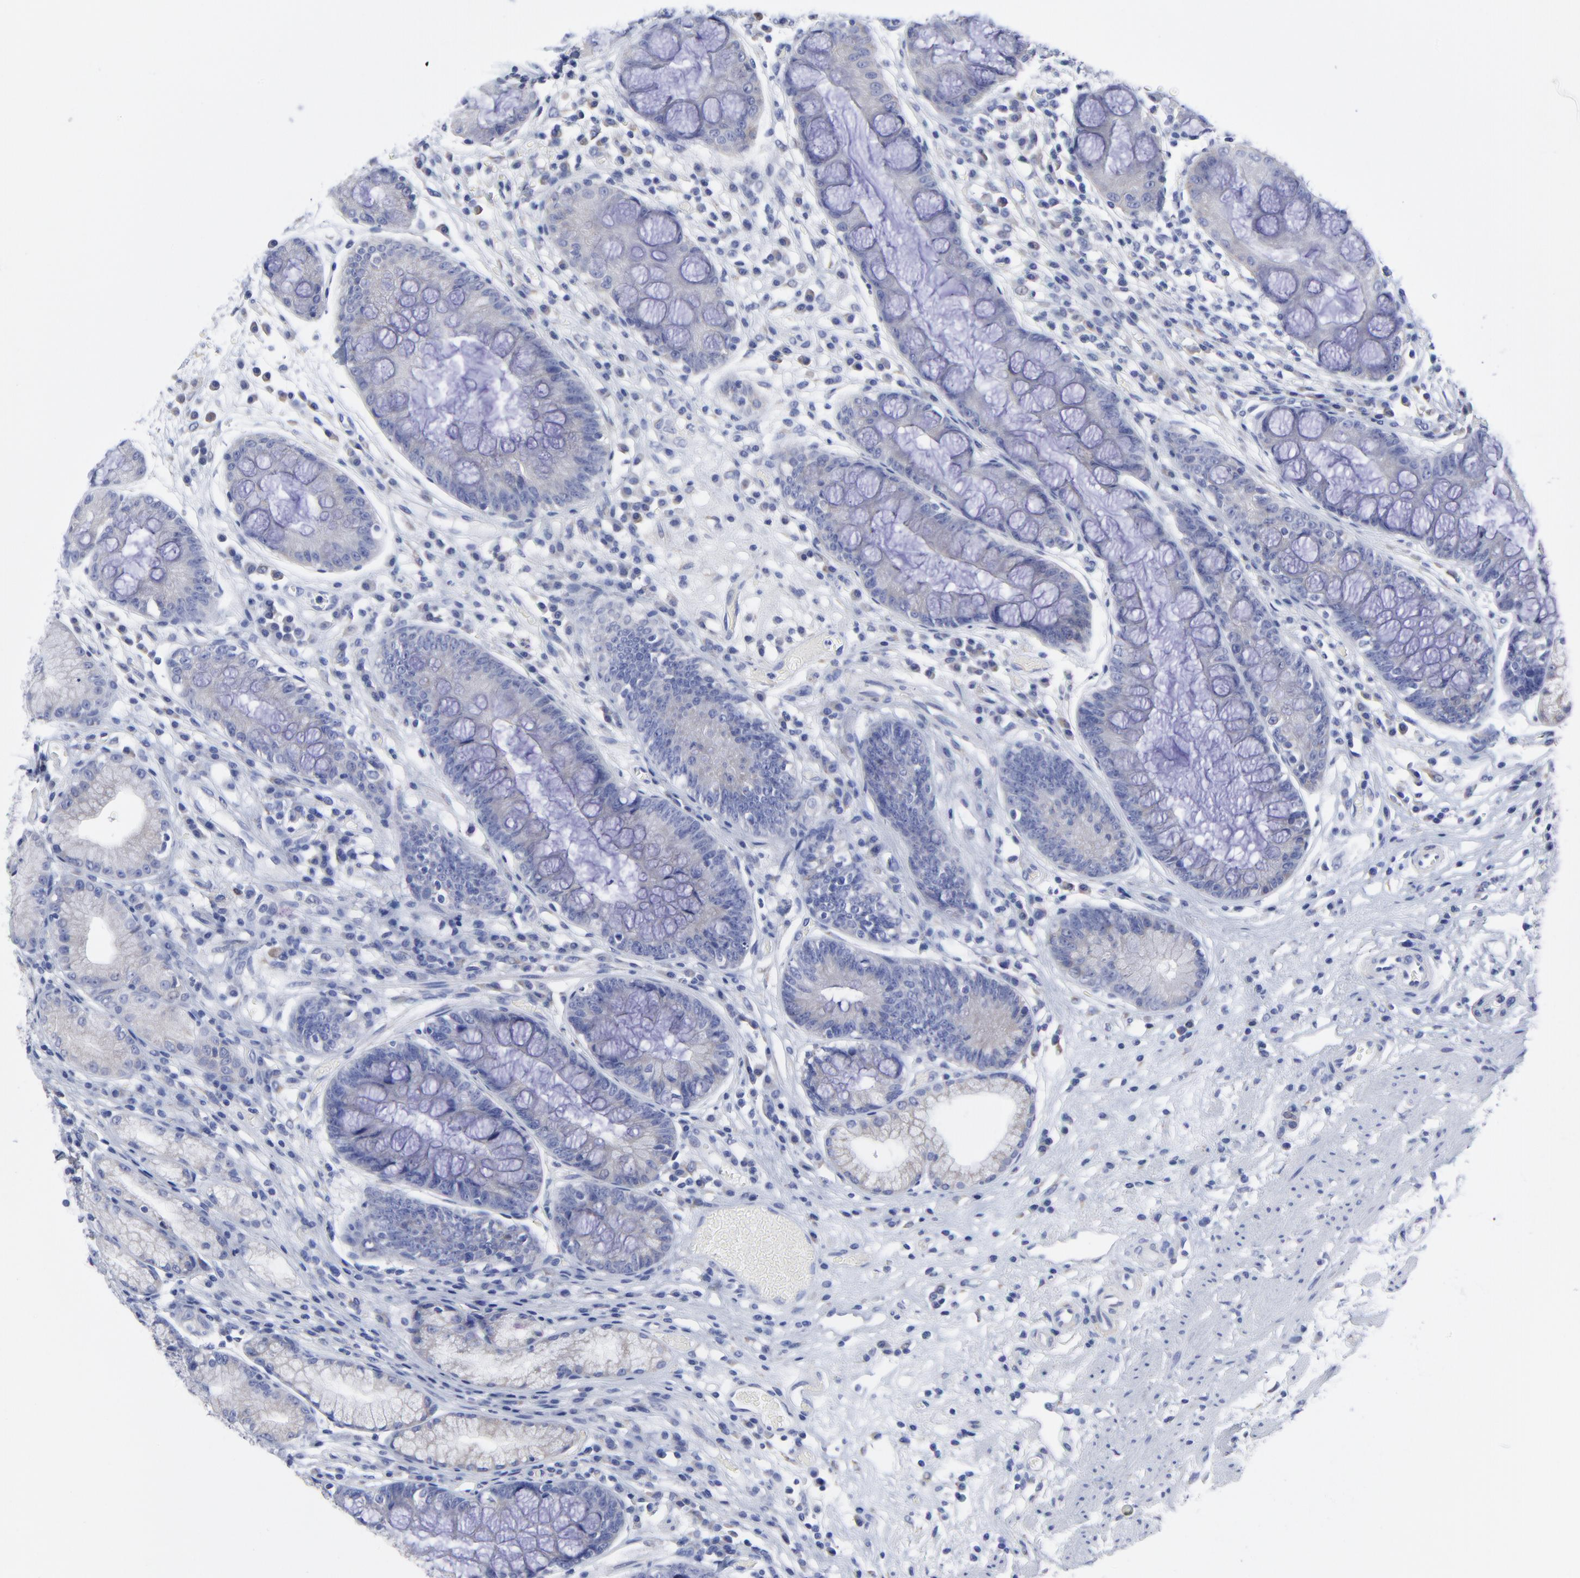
{"staining": {"intensity": "negative", "quantity": "none", "location": "none"}, "tissue": "stomach", "cell_type": "Glandular cells", "image_type": "normal", "snomed": [{"axis": "morphology", "description": "Normal tissue, NOS"}, {"axis": "morphology", "description": "Inflammation, NOS"}, {"axis": "topography", "description": "Stomach, lower"}], "caption": "Immunohistochemical staining of benign human stomach displays no significant staining in glandular cells.", "gene": "DUSP9", "patient": {"sex": "male", "age": 59}}